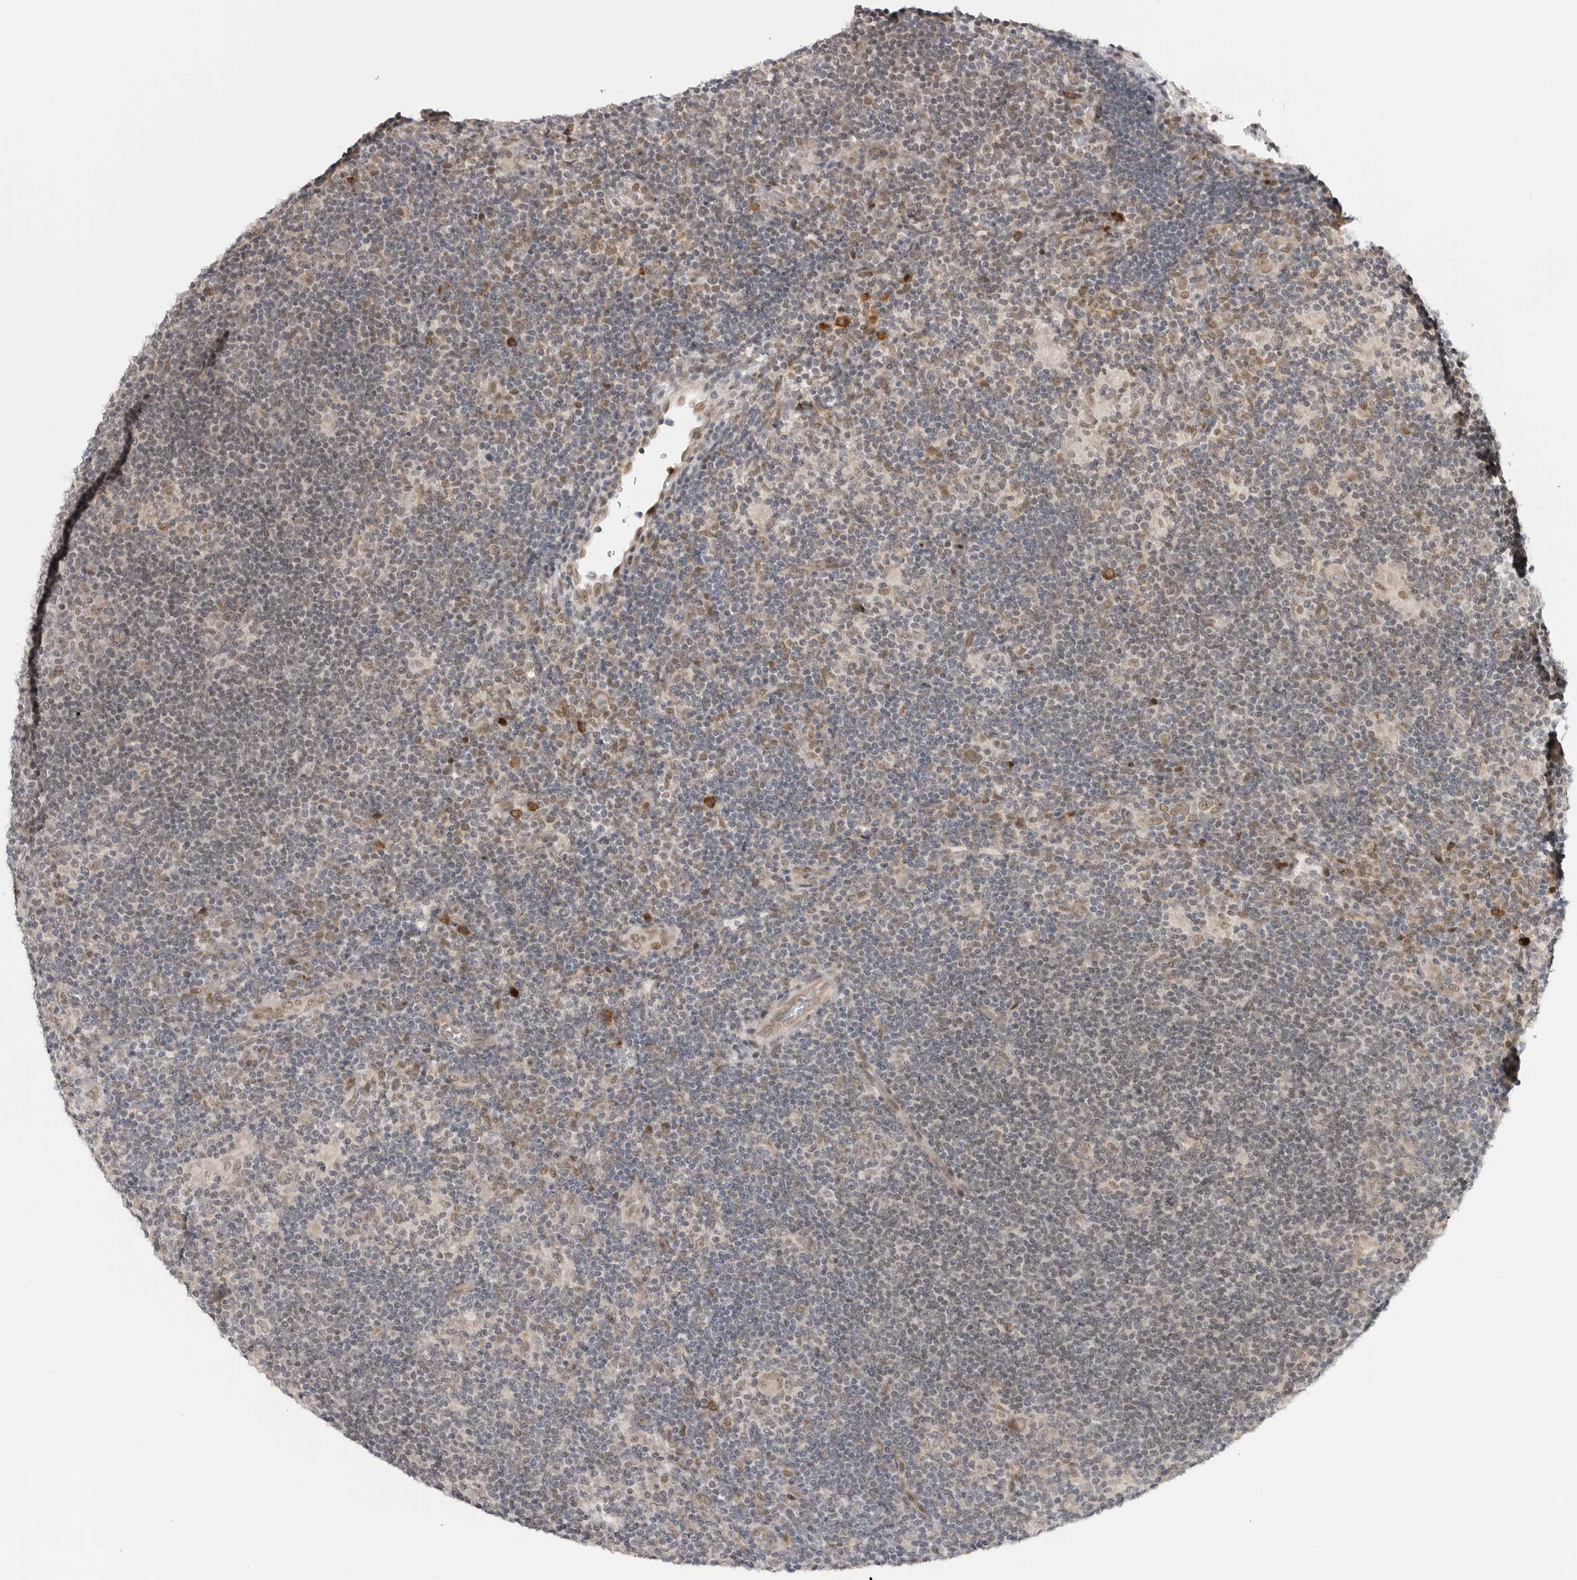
{"staining": {"intensity": "weak", "quantity": ">75%", "location": "nuclear"}, "tissue": "lymphoma", "cell_type": "Tumor cells", "image_type": "cancer", "snomed": [{"axis": "morphology", "description": "Hodgkin's disease, NOS"}, {"axis": "topography", "description": "Lymph node"}], "caption": "Hodgkin's disease stained with IHC demonstrates weak nuclear staining in approximately >75% of tumor cells. The staining was performed using DAB to visualize the protein expression in brown, while the nuclei were stained in blue with hematoxylin (Magnification: 20x).", "gene": "CEP295NL", "patient": {"sex": "female", "age": 57}}